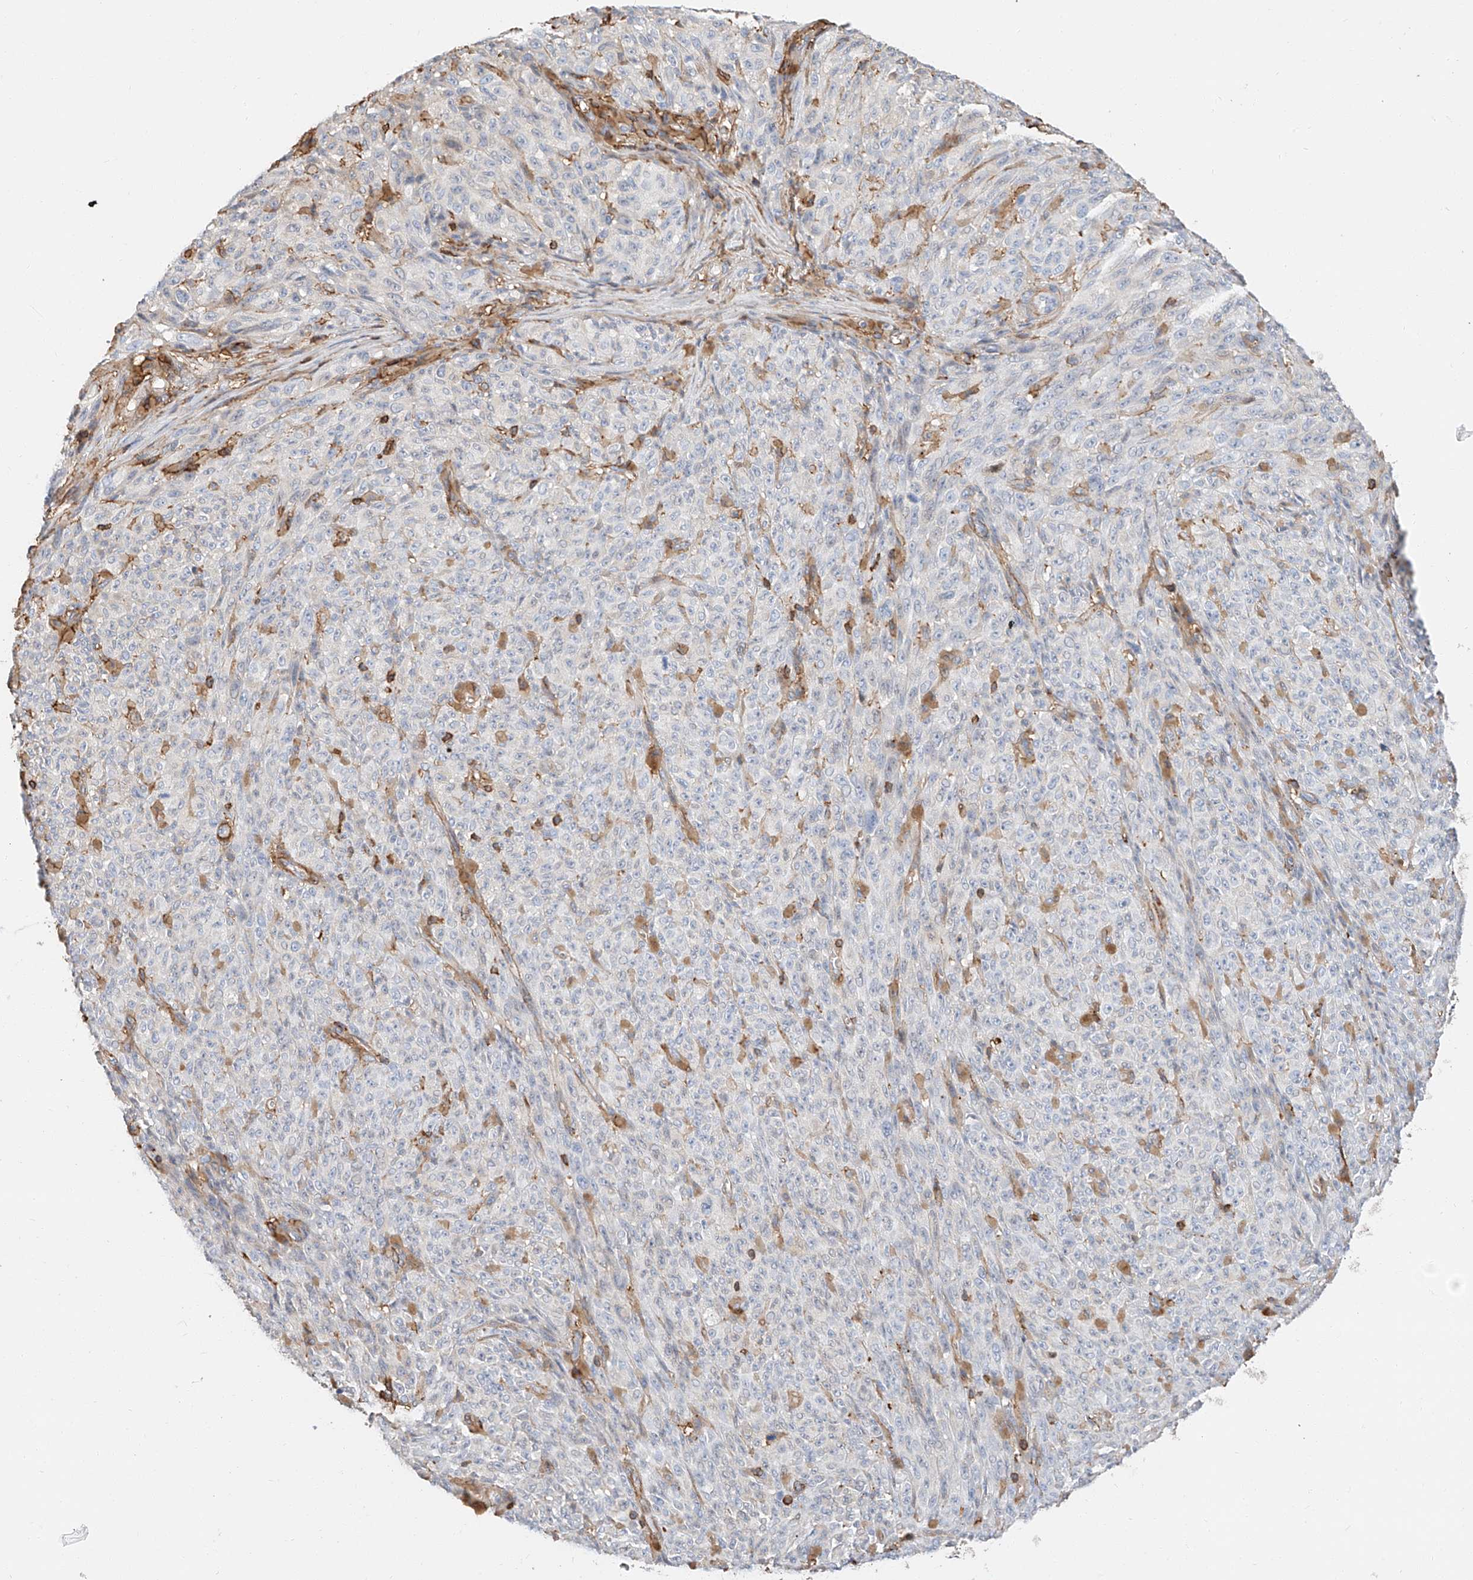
{"staining": {"intensity": "negative", "quantity": "none", "location": "none"}, "tissue": "melanoma", "cell_type": "Tumor cells", "image_type": "cancer", "snomed": [{"axis": "morphology", "description": "Malignant melanoma, NOS"}, {"axis": "topography", "description": "Skin"}], "caption": "High magnification brightfield microscopy of malignant melanoma stained with DAB (brown) and counterstained with hematoxylin (blue): tumor cells show no significant expression.", "gene": "WFS1", "patient": {"sex": "female", "age": 82}}